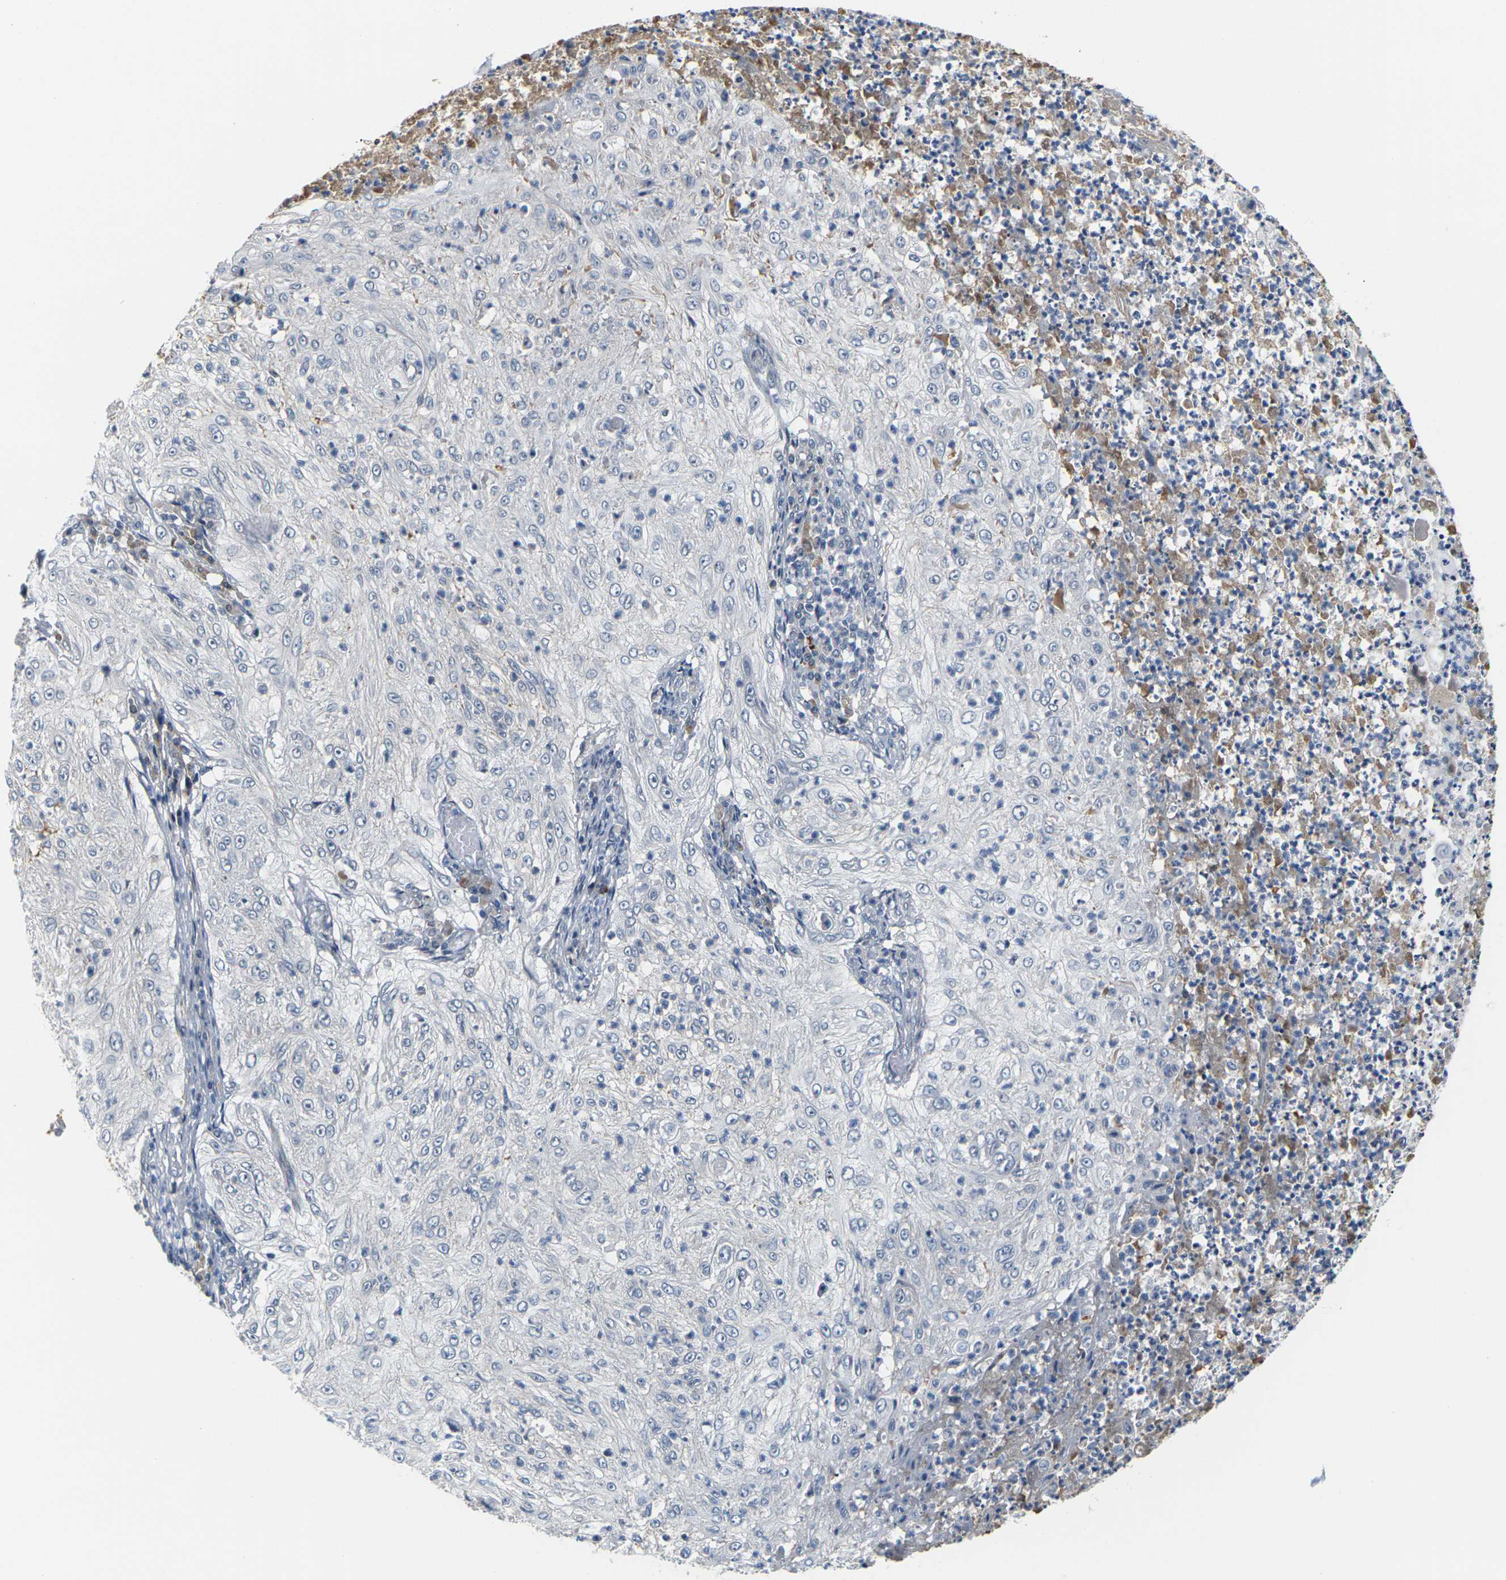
{"staining": {"intensity": "negative", "quantity": "none", "location": "none"}, "tissue": "lung cancer", "cell_type": "Tumor cells", "image_type": "cancer", "snomed": [{"axis": "morphology", "description": "Inflammation, NOS"}, {"axis": "morphology", "description": "Squamous cell carcinoma, NOS"}, {"axis": "topography", "description": "Lymph node"}, {"axis": "topography", "description": "Soft tissue"}, {"axis": "topography", "description": "Lung"}], "caption": "This image is of squamous cell carcinoma (lung) stained with IHC to label a protein in brown with the nuclei are counter-stained blue. There is no expression in tumor cells.", "gene": "PKP2", "patient": {"sex": "male", "age": 66}}